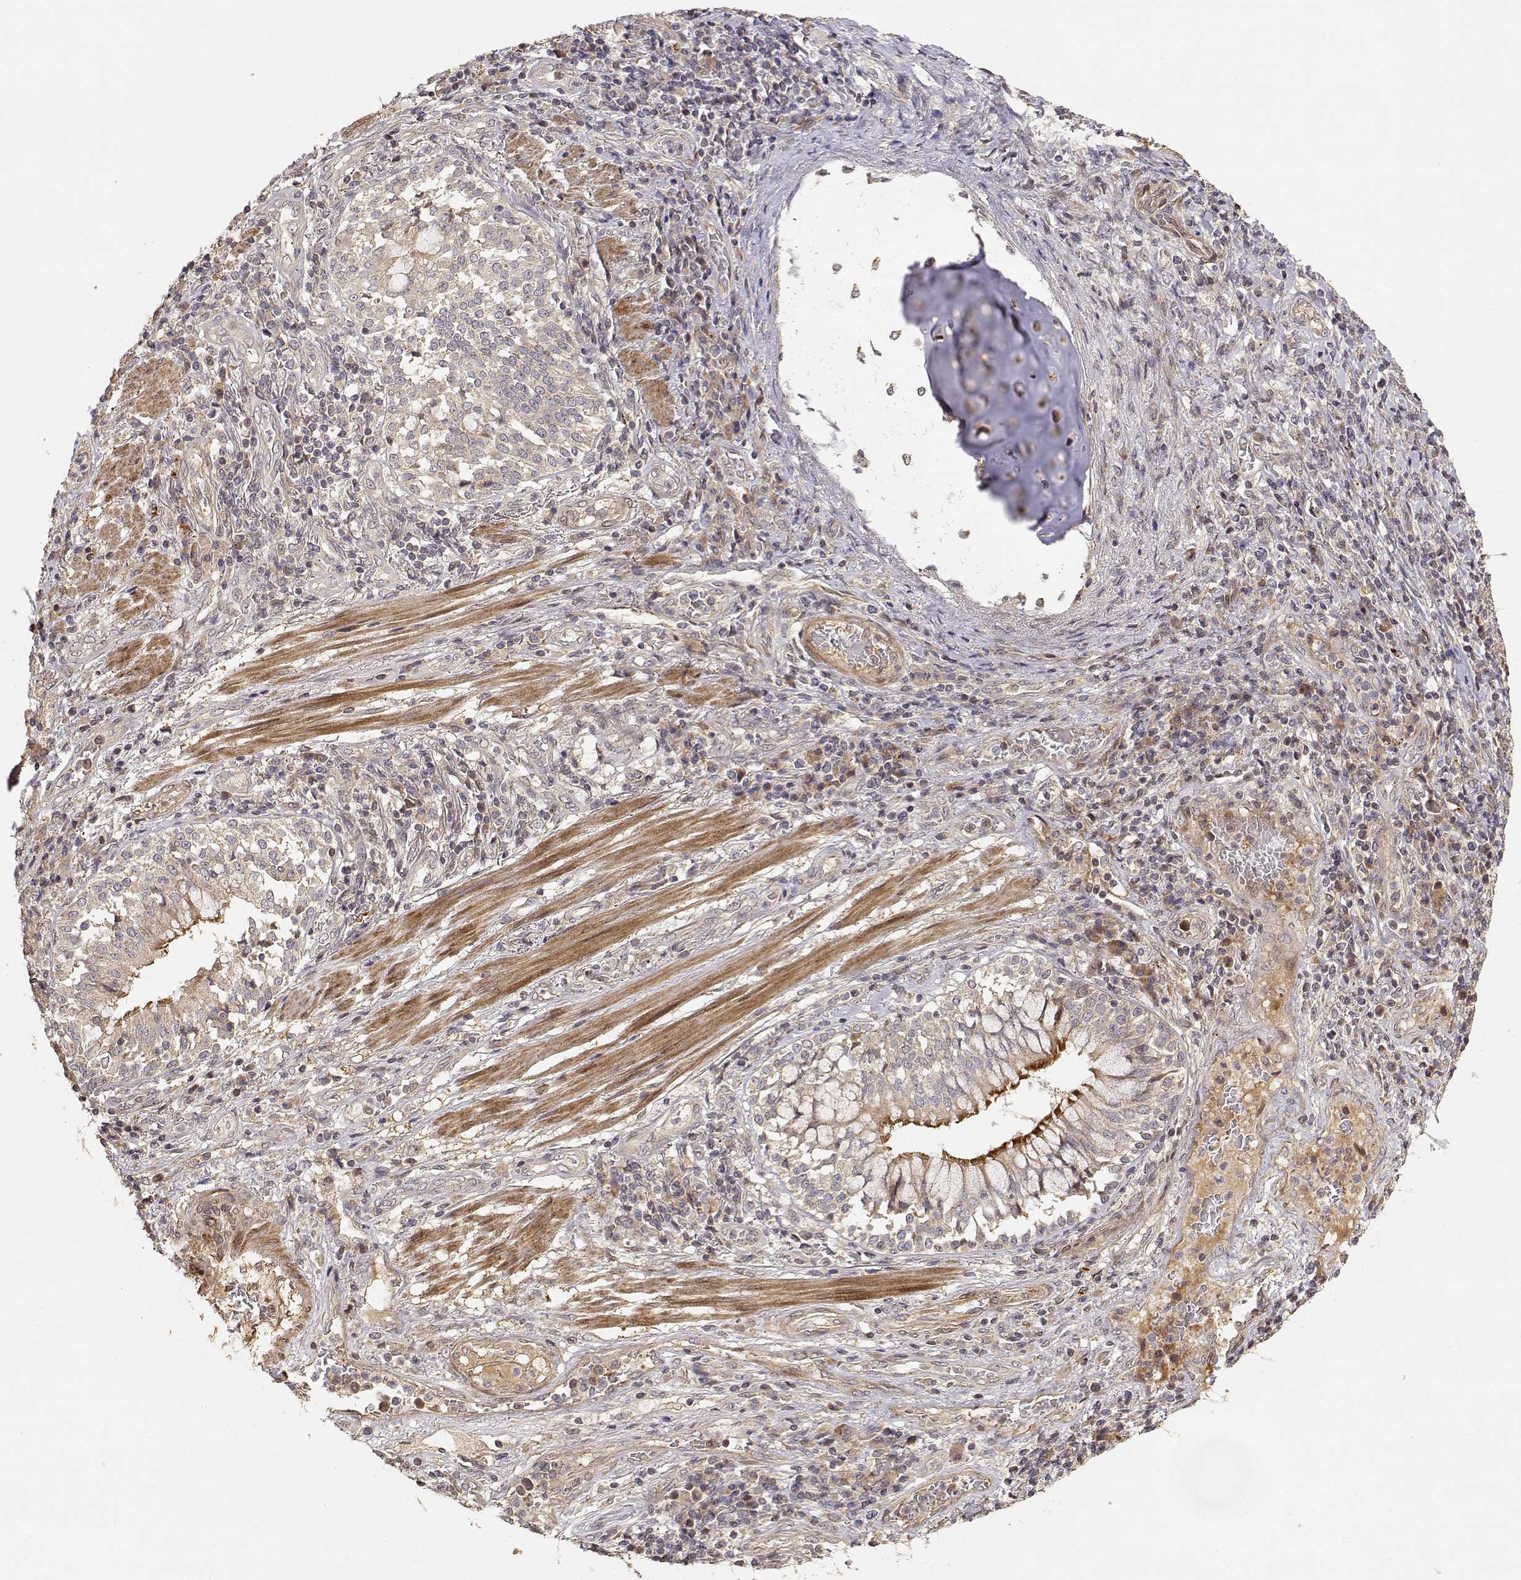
{"staining": {"intensity": "weak", "quantity": ">75%", "location": "cytoplasmic/membranous"}, "tissue": "lung cancer", "cell_type": "Tumor cells", "image_type": "cancer", "snomed": [{"axis": "morphology", "description": "Normal tissue, NOS"}, {"axis": "morphology", "description": "Squamous cell carcinoma, NOS"}, {"axis": "topography", "description": "Bronchus"}, {"axis": "topography", "description": "Lung"}], "caption": "Lung cancer (squamous cell carcinoma) stained with DAB immunohistochemistry shows low levels of weak cytoplasmic/membranous positivity in approximately >75% of tumor cells. The protein is stained brown, and the nuclei are stained in blue (DAB (3,3'-diaminobenzidine) IHC with brightfield microscopy, high magnification).", "gene": "PICK1", "patient": {"sex": "male", "age": 64}}